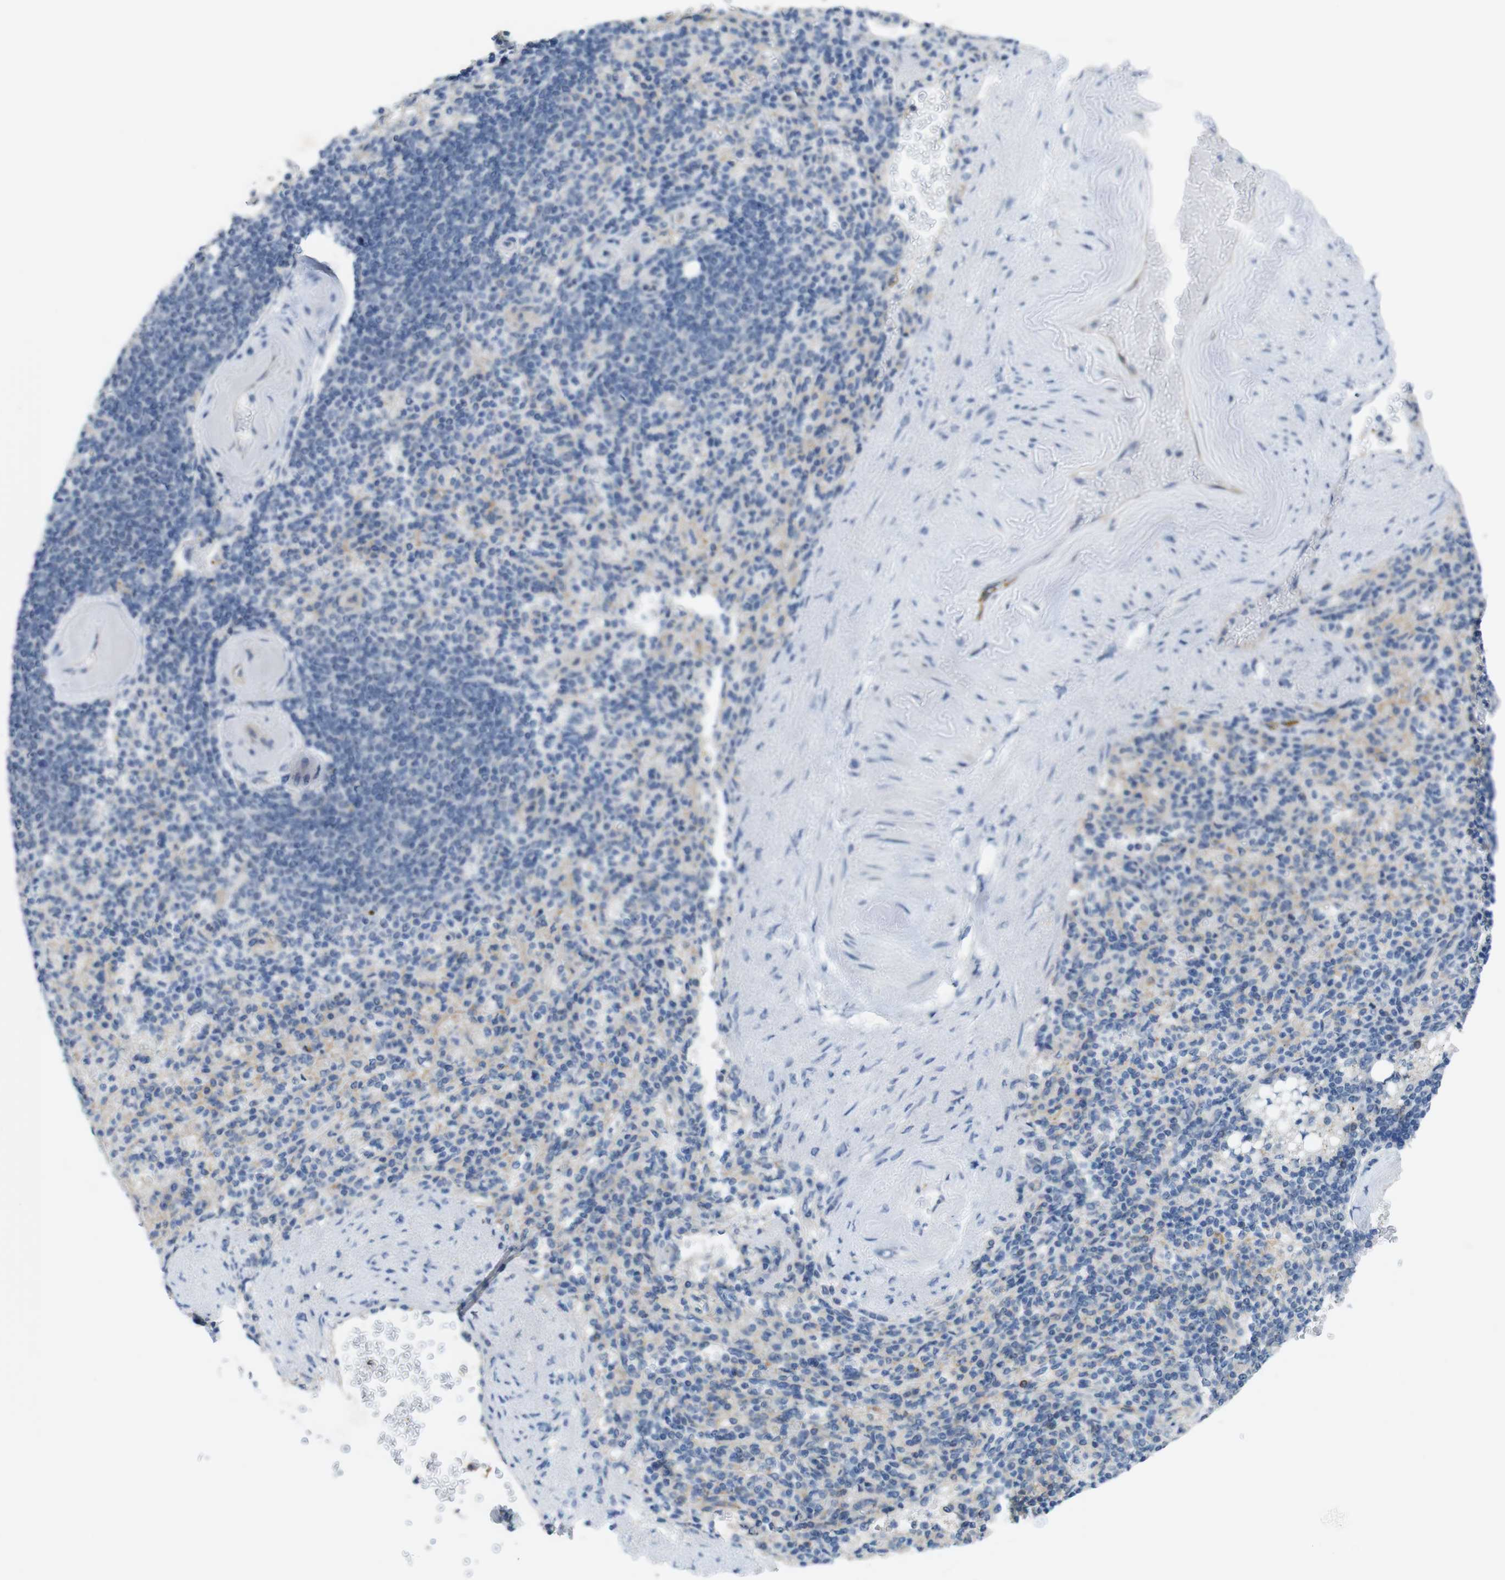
{"staining": {"intensity": "negative", "quantity": "none", "location": "none"}, "tissue": "spleen", "cell_type": "Cells in red pulp", "image_type": "normal", "snomed": [{"axis": "morphology", "description": "Normal tissue, NOS"}, {"axis": "topography", "description": "Spleen"}], "caption": "An IHC micrograph of benign spleen is shown. There is no staining in cells in red pulp of spleen. Brightfield microscopy of immunohistochemistry (IHC) stained with DAB (brown) and hematoxylin (blue), captured at high magnification.", "gene": "TJP3", "patient": {"sex": "female", "age": 74}}